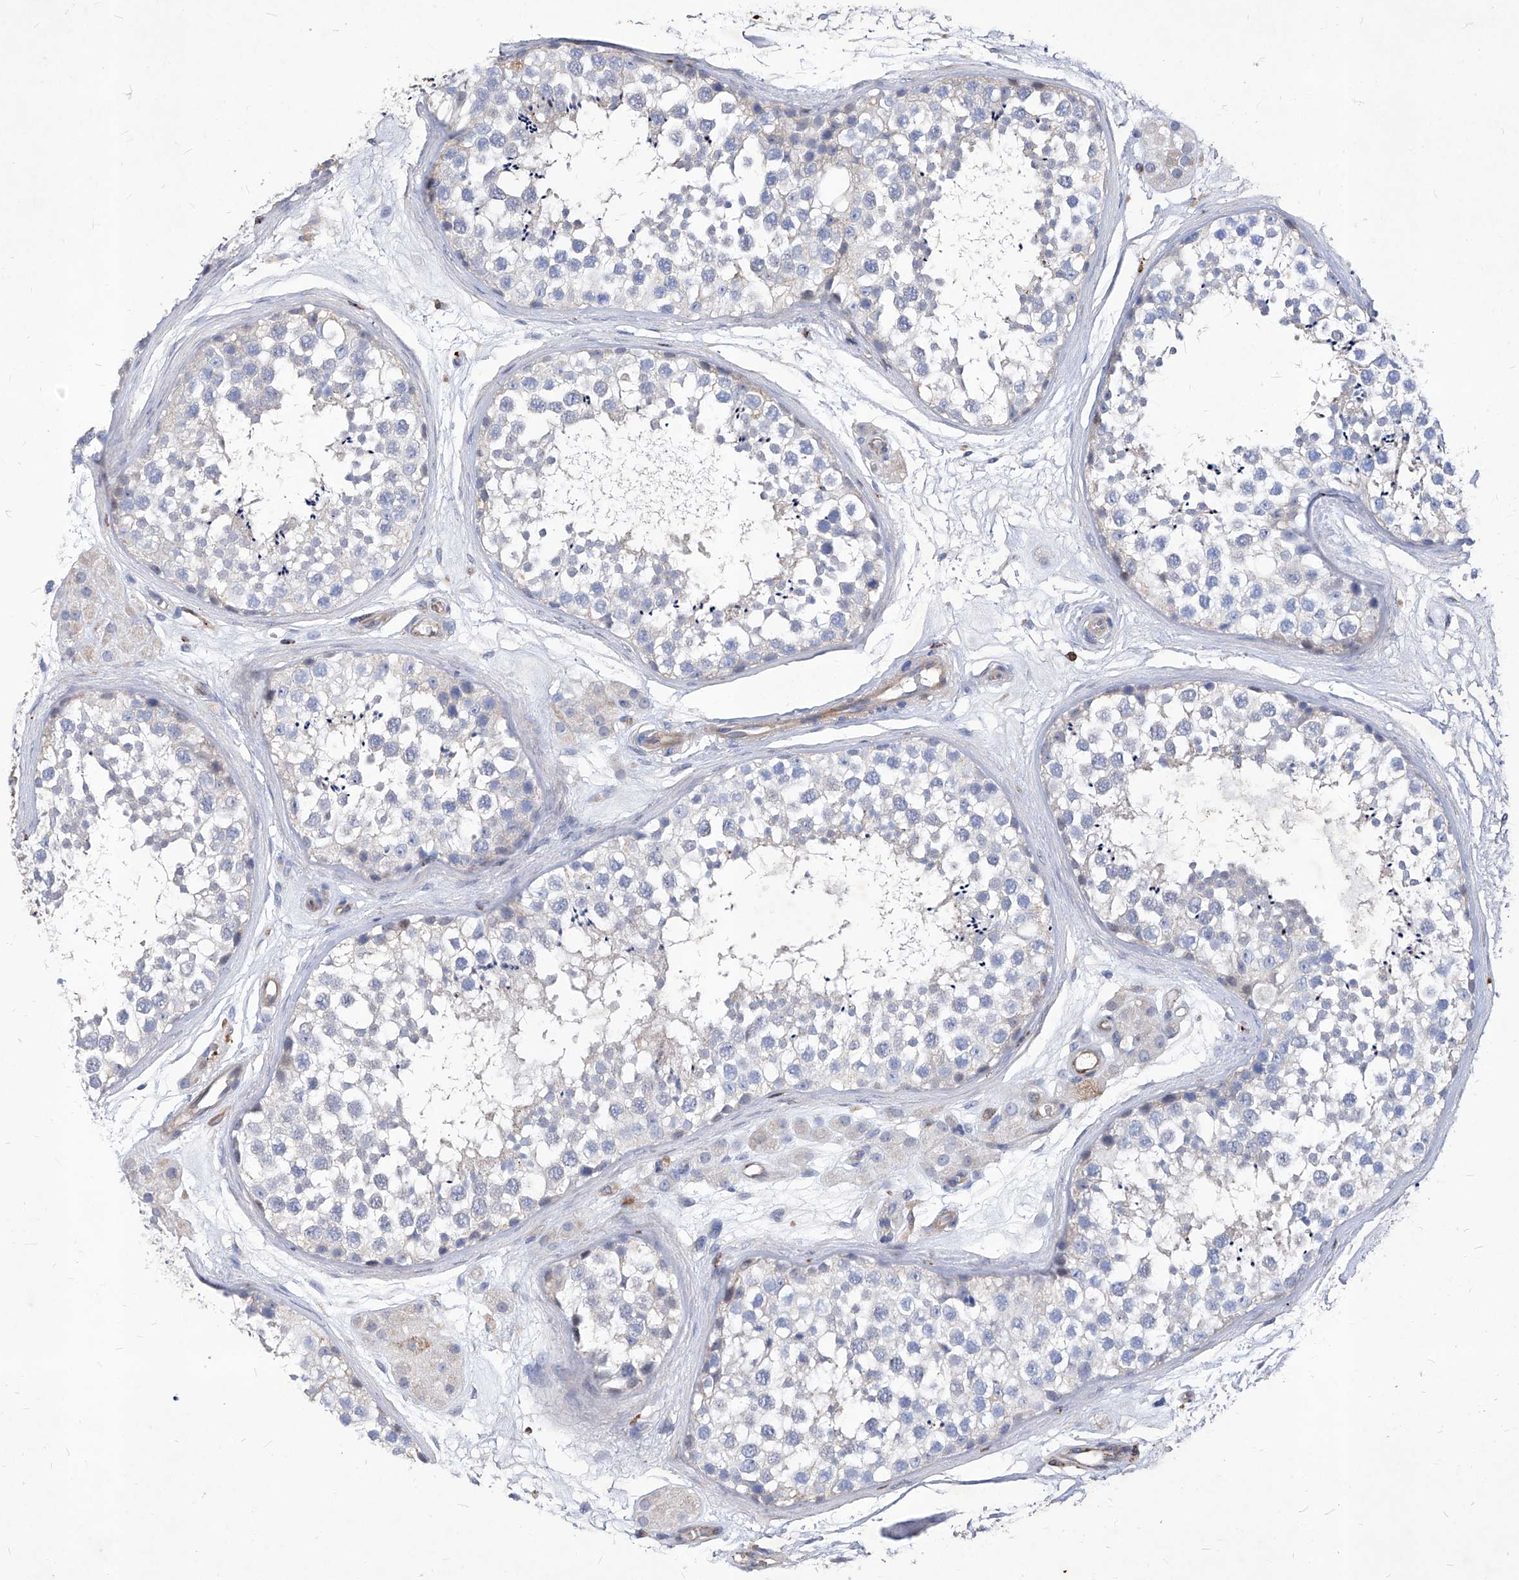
{"staining": {"intensity": "negative", "quantity": "none", "location": "none"}, "tissue": "testis", "cell_type": "Cells in seminiferous ducts", "image_type": "normal", "snomed": [{"axis": "morphology", "description": "Normal tissue, NOS"}, {"axis": "topography", "description": "Testis"}], "caption": "IHC of benign testis demonstrates no staining in cells in seminiferous ducts.", "gene": "UBOX5", "patient": {"sex": "male", "age": 56}}